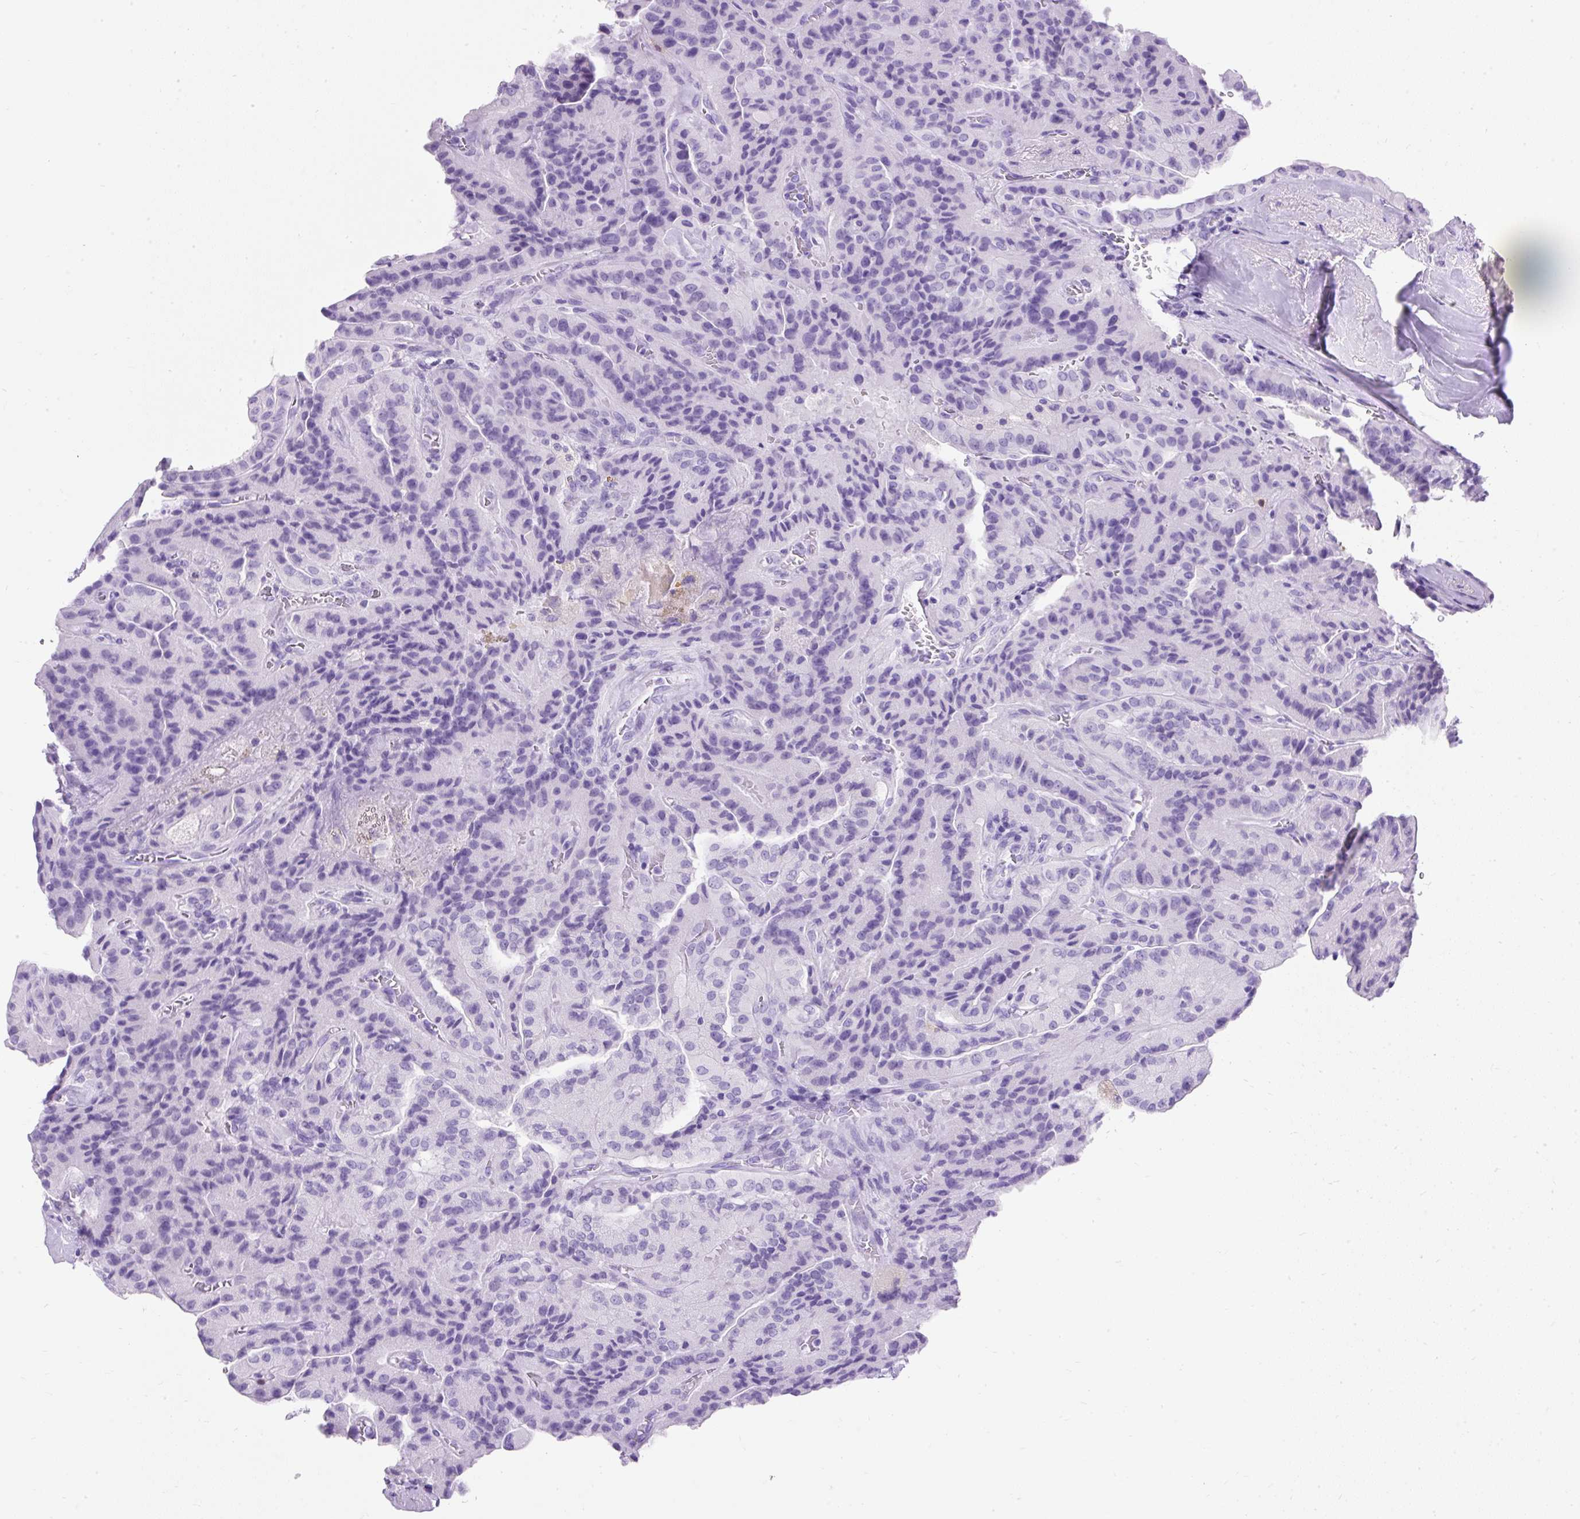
{"staining": {"intensity": "negative", "quantity": "none", "location": "none"}, "tissue": "thyroid cancer", "cell_type": "Tumor cells", "image_type": "cancer", "snomed": [{"axis": "morphology", "description": "Normal tissue, NOS"}, {"axis": "morphology", "description": "Papillary adenocarcinoma, NOS"}, {"axis": "topography", "description": "Thyroid gland"}], "caption": "There is no significant positivity in tumor cells of thyroid papillary adenocarcinoma.", "gene": "PVALB", "patient": {"sex": "female", "age": 59}}